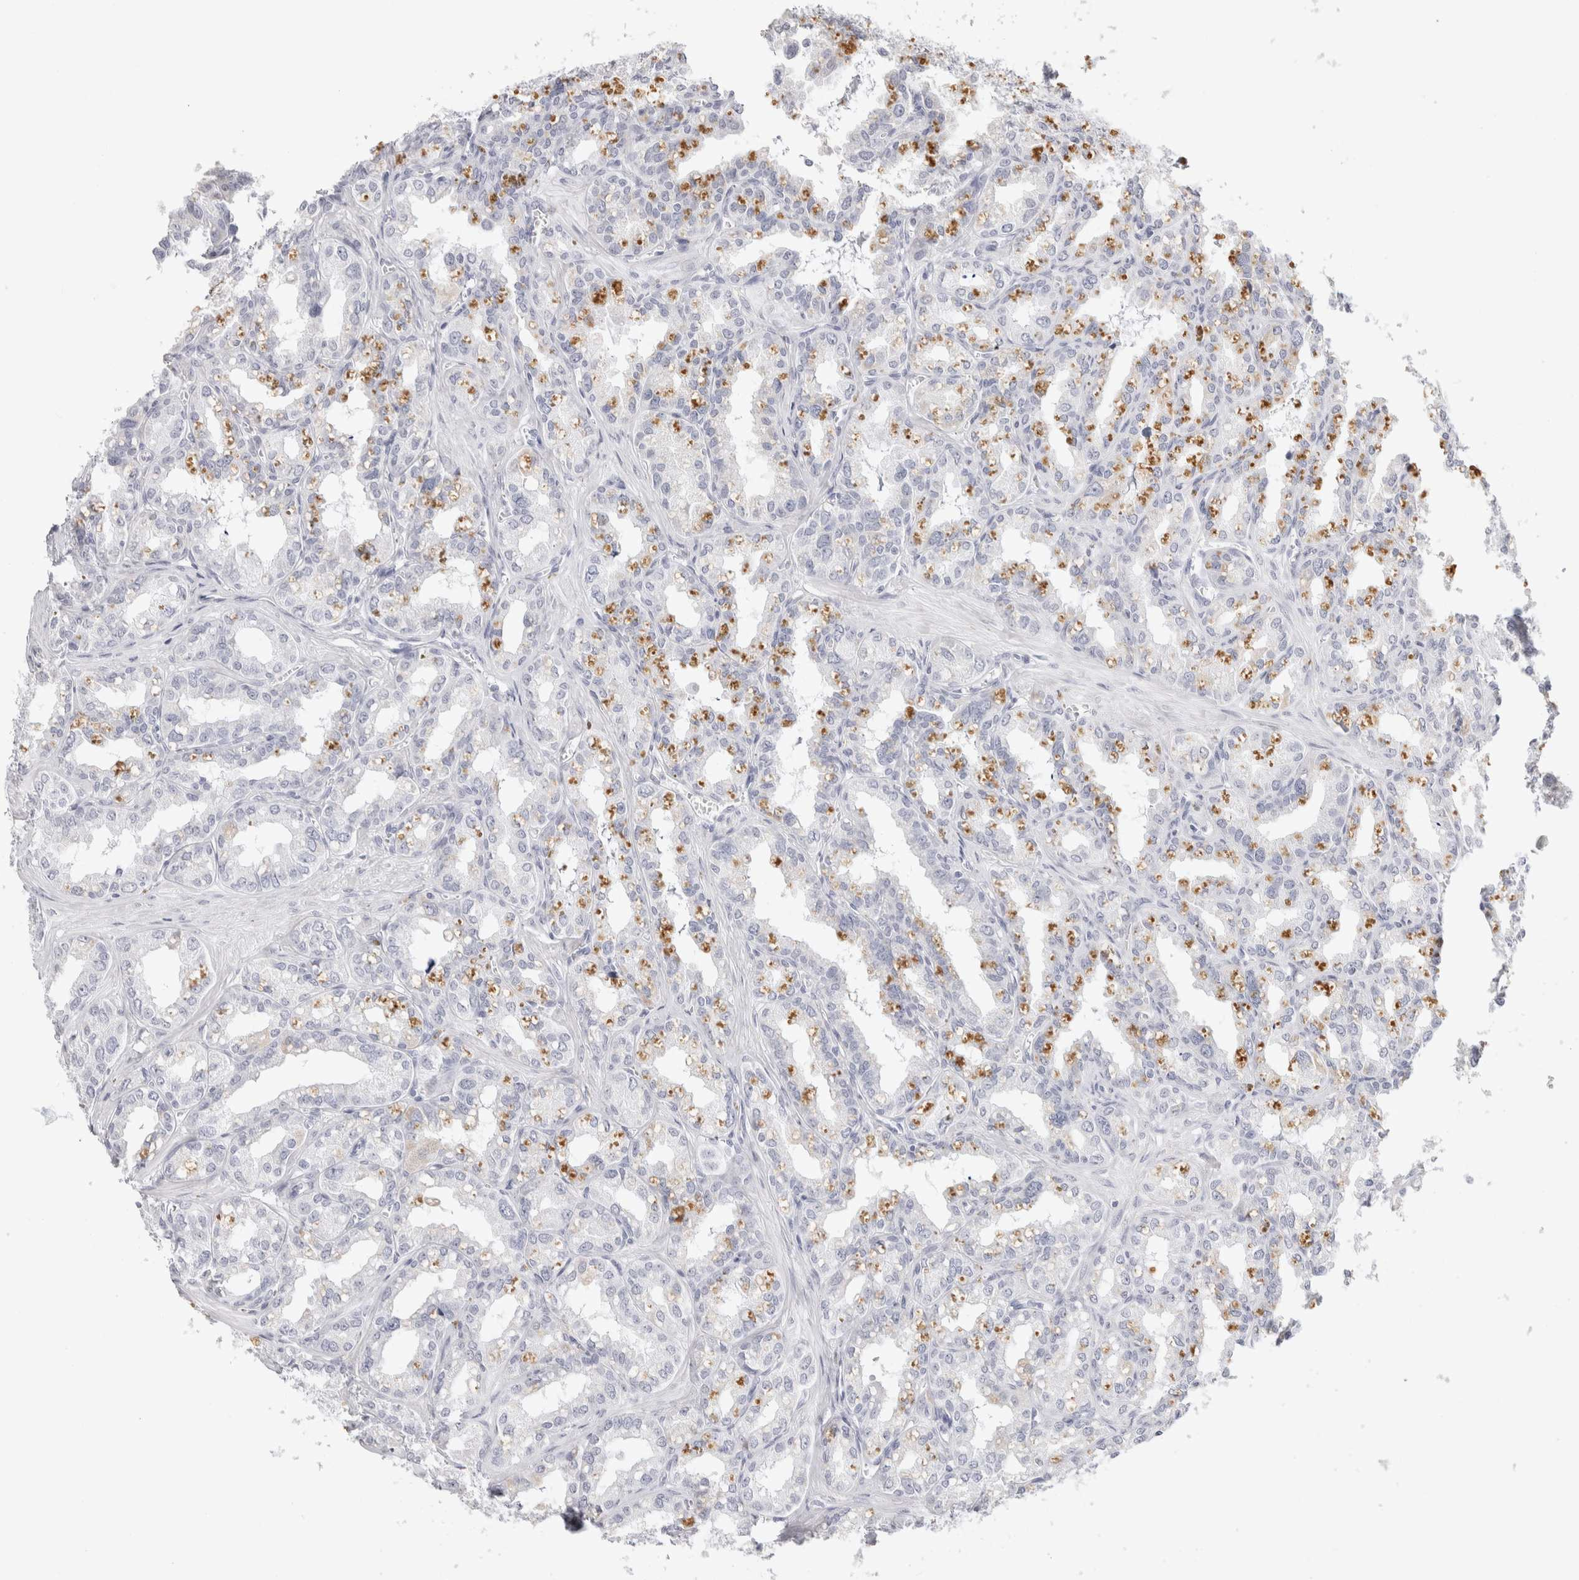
{"staining": {"intensity": "negative", "quantity": "none", "location": "none"}, "tissue": "seminal vesicle", "cell_type": "Glandular cells", "image_type": "normal", "snomed": [{"axis": "morphology", "description": "Normal tissue, NOS"}, {"axis": "topography", "description": "Prostate"}, {"axis": "topography", "description": "Seminal veicle"}], "caption": "Seminal vesicle stained for a protein using immunohistochemistry displays no positivity glandular cells.", "gene": "GARIN1A", "patient": {"sex": "male", "age": 51}}